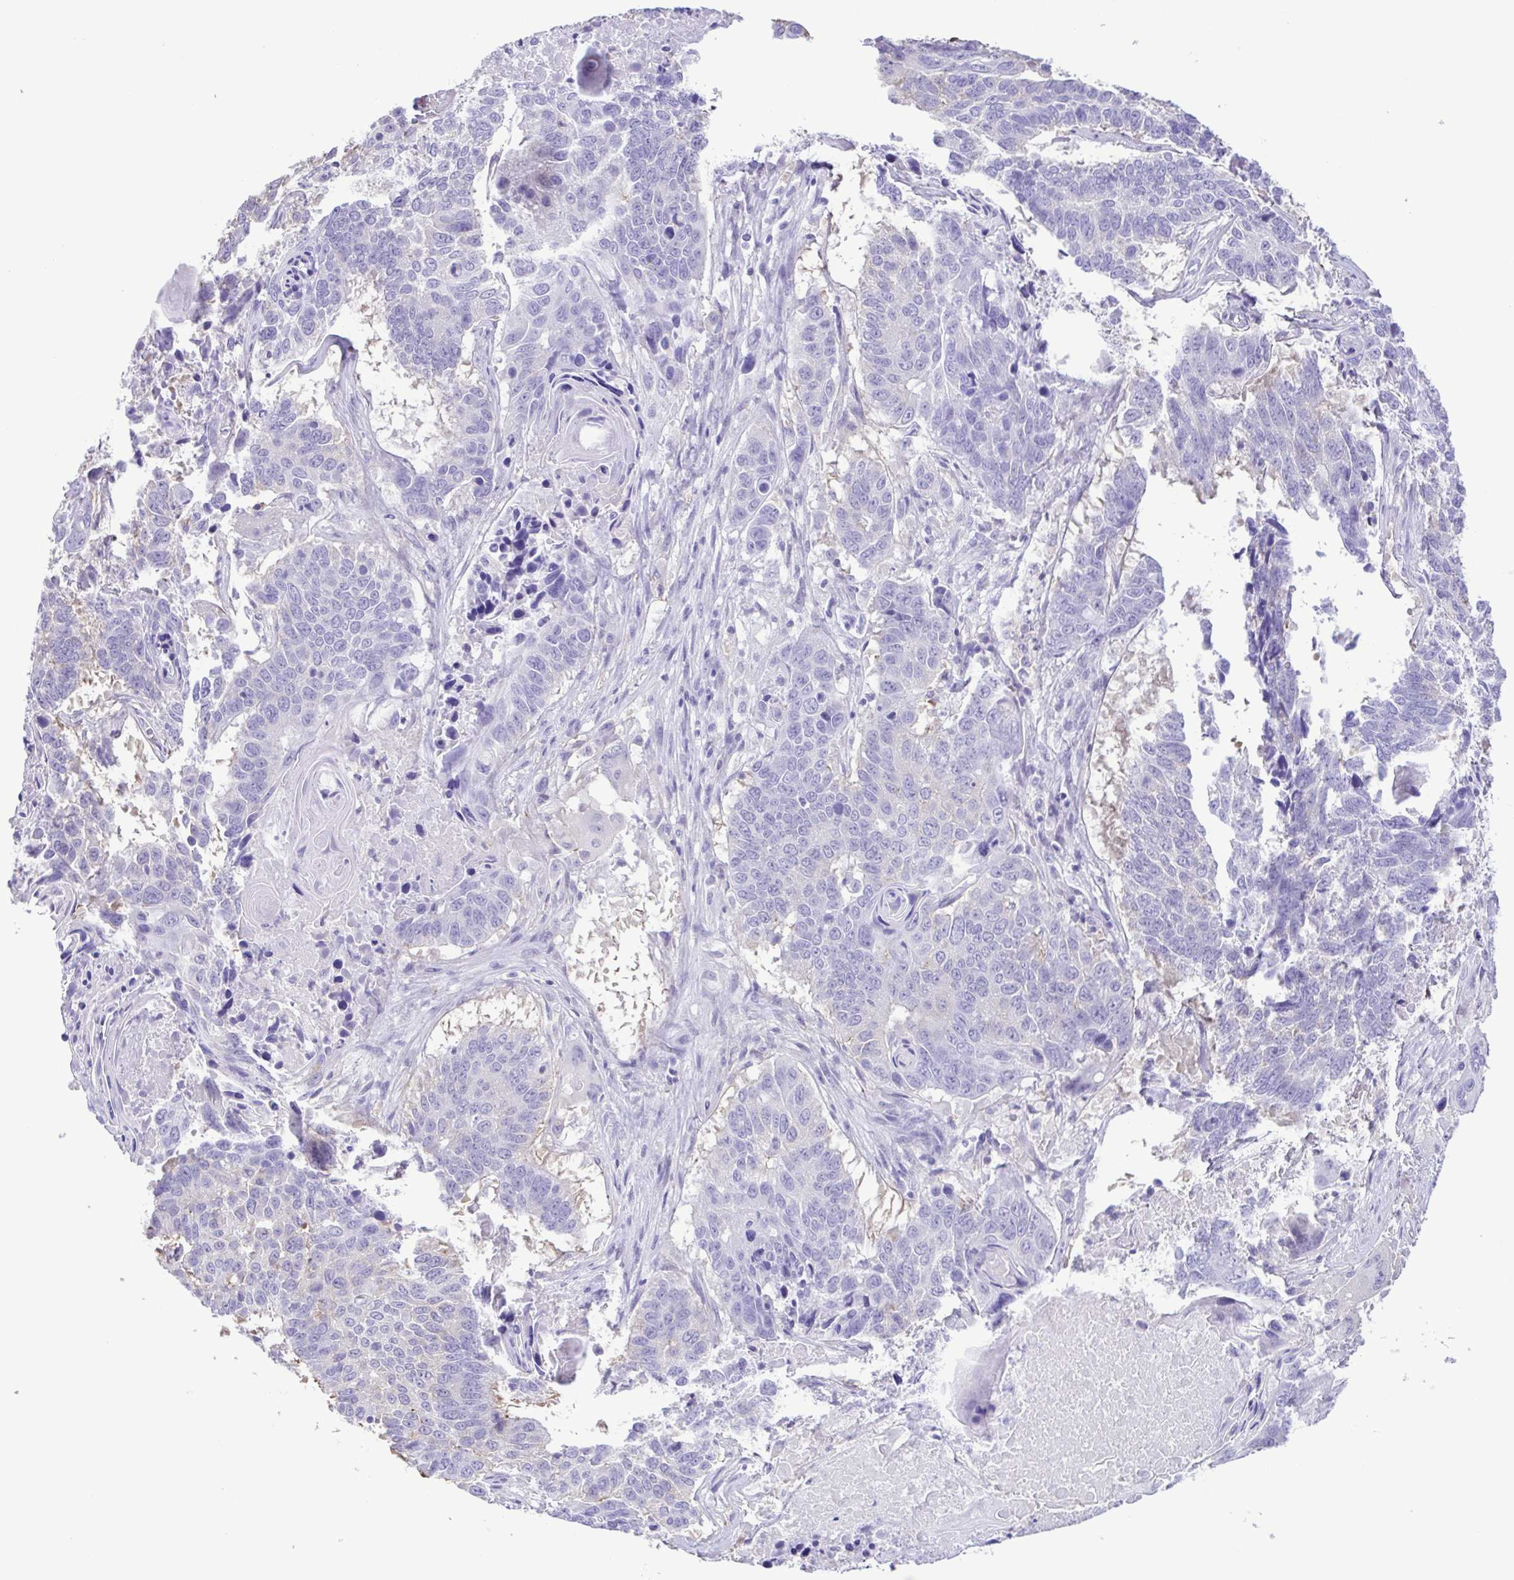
{"staining": {"intensity": "negative", "quantity": "none", "location": "none"}, "tissue": "lung cancer", "cell_type": "Tumor cells", "image_type": "cancer", "snomed": [{"axis": "morphology", "description": "Squamous cell carcinoma, NOS"}, {"axis": "topography", "description": "Lung"}], "caption": "Micrograph shows no significant protein staining in tumor cells of lung squamous cell carcinoma. The staining was performed using DAB (3,3'-diaminobenzidine) to visualize the protein expression in brown, while the nuclei were stained in blue with hematoxylin (Magnification: 20x).", "gene": "CYP17A1", "patient": {"sex": "male", "age": 73}}